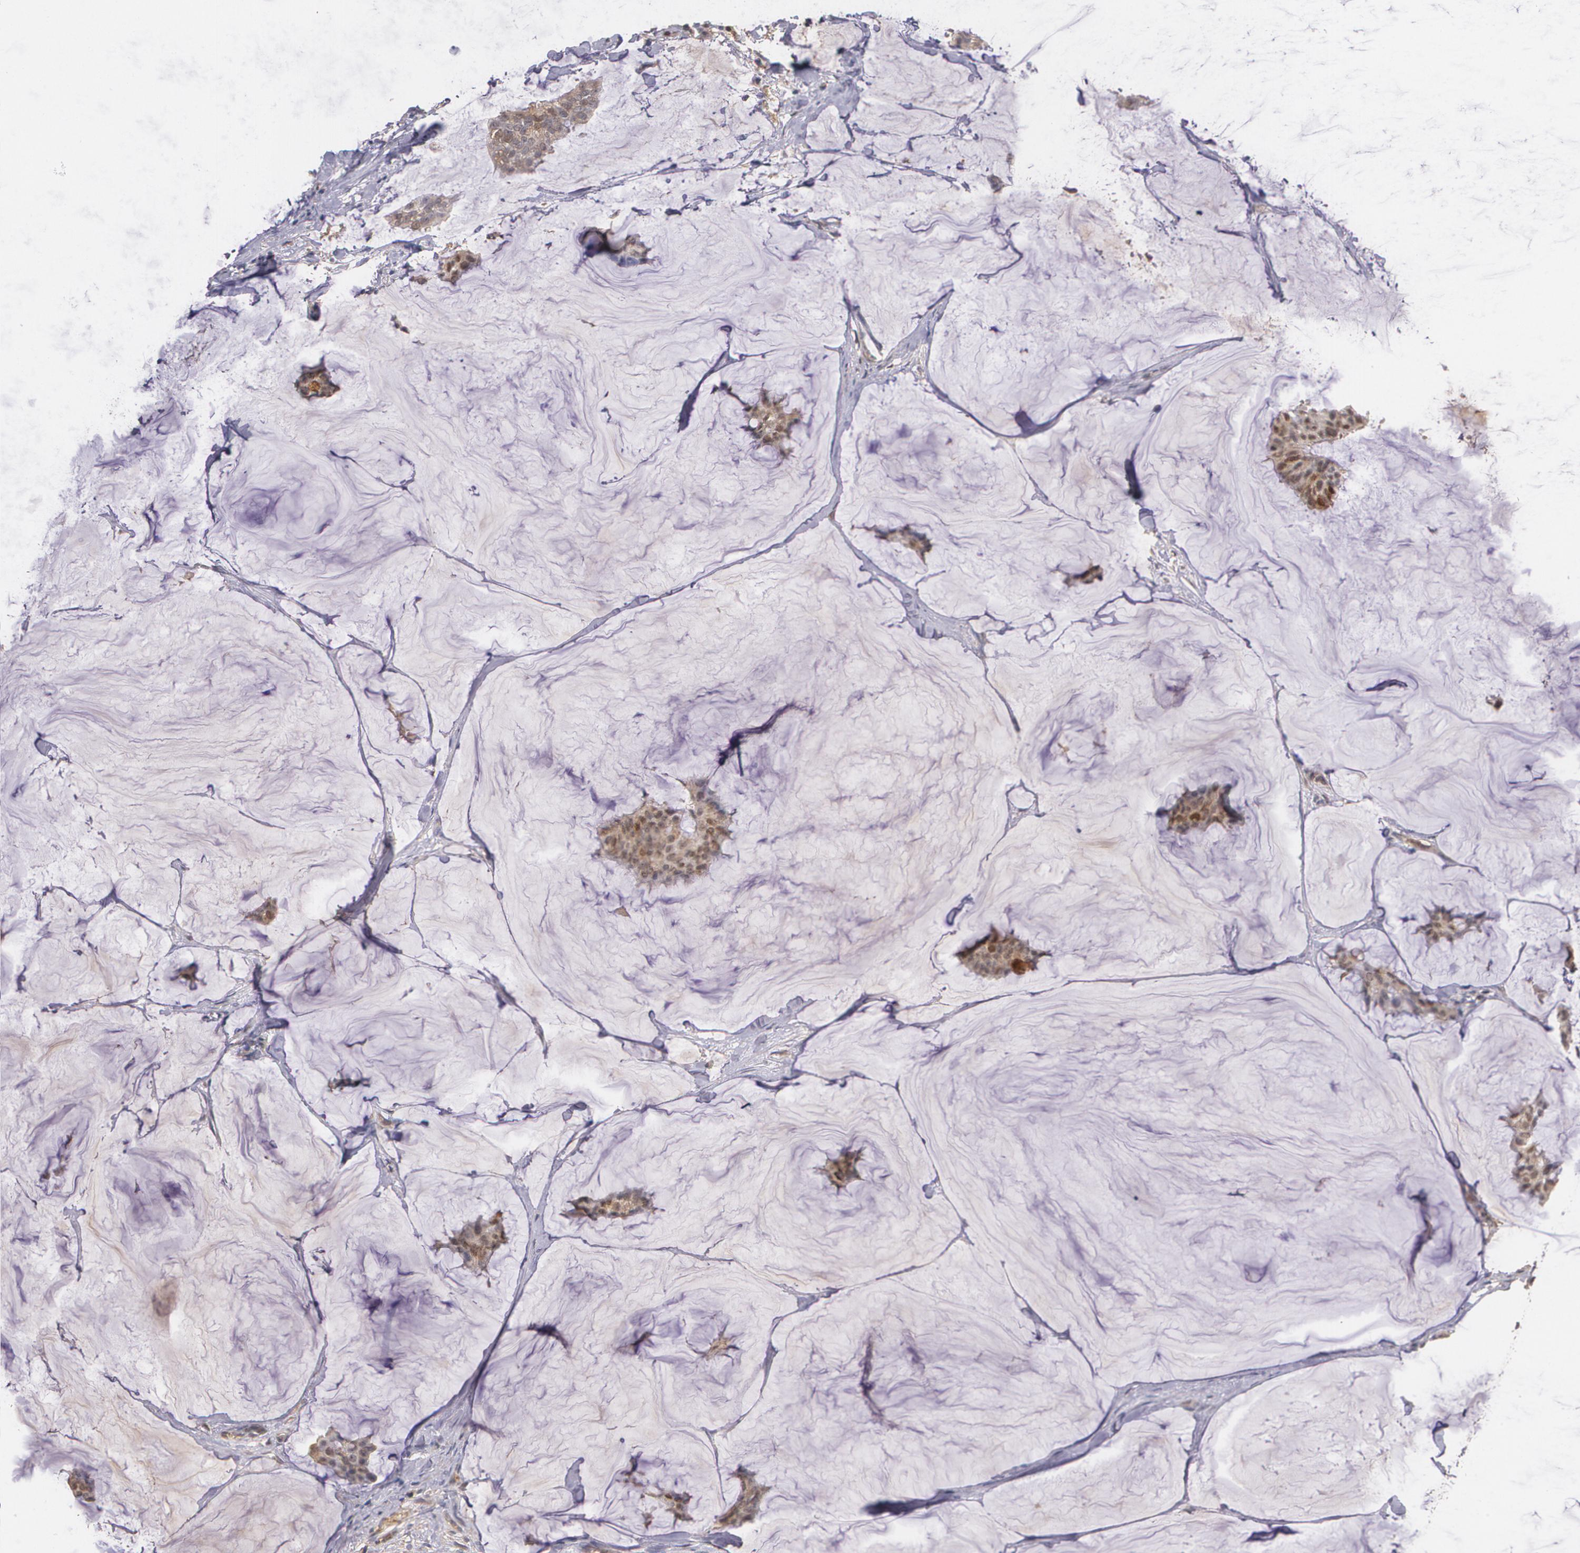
{"staining": {"intensity": "weak", "quantity": "25%-75%", "location": "cytoplasmic/membranous"}, "tissue": "breast cancer", "cell_type": "Tumor cells", "image_type": "cancer", "snomed": [{"axis": "morphology", "description": "Duct carcinoma"}, {"axis": "topography", "description": "Breast"}], "caption": "Infiltrating ductal carcinoma (breast) stained for a protein (brown) displays weak cytoplasmic/membranous positive staining in approximately 25%-75% of tumor cells.", "gene": "PTS", "patient": {"sex": "female", "age": 93}}